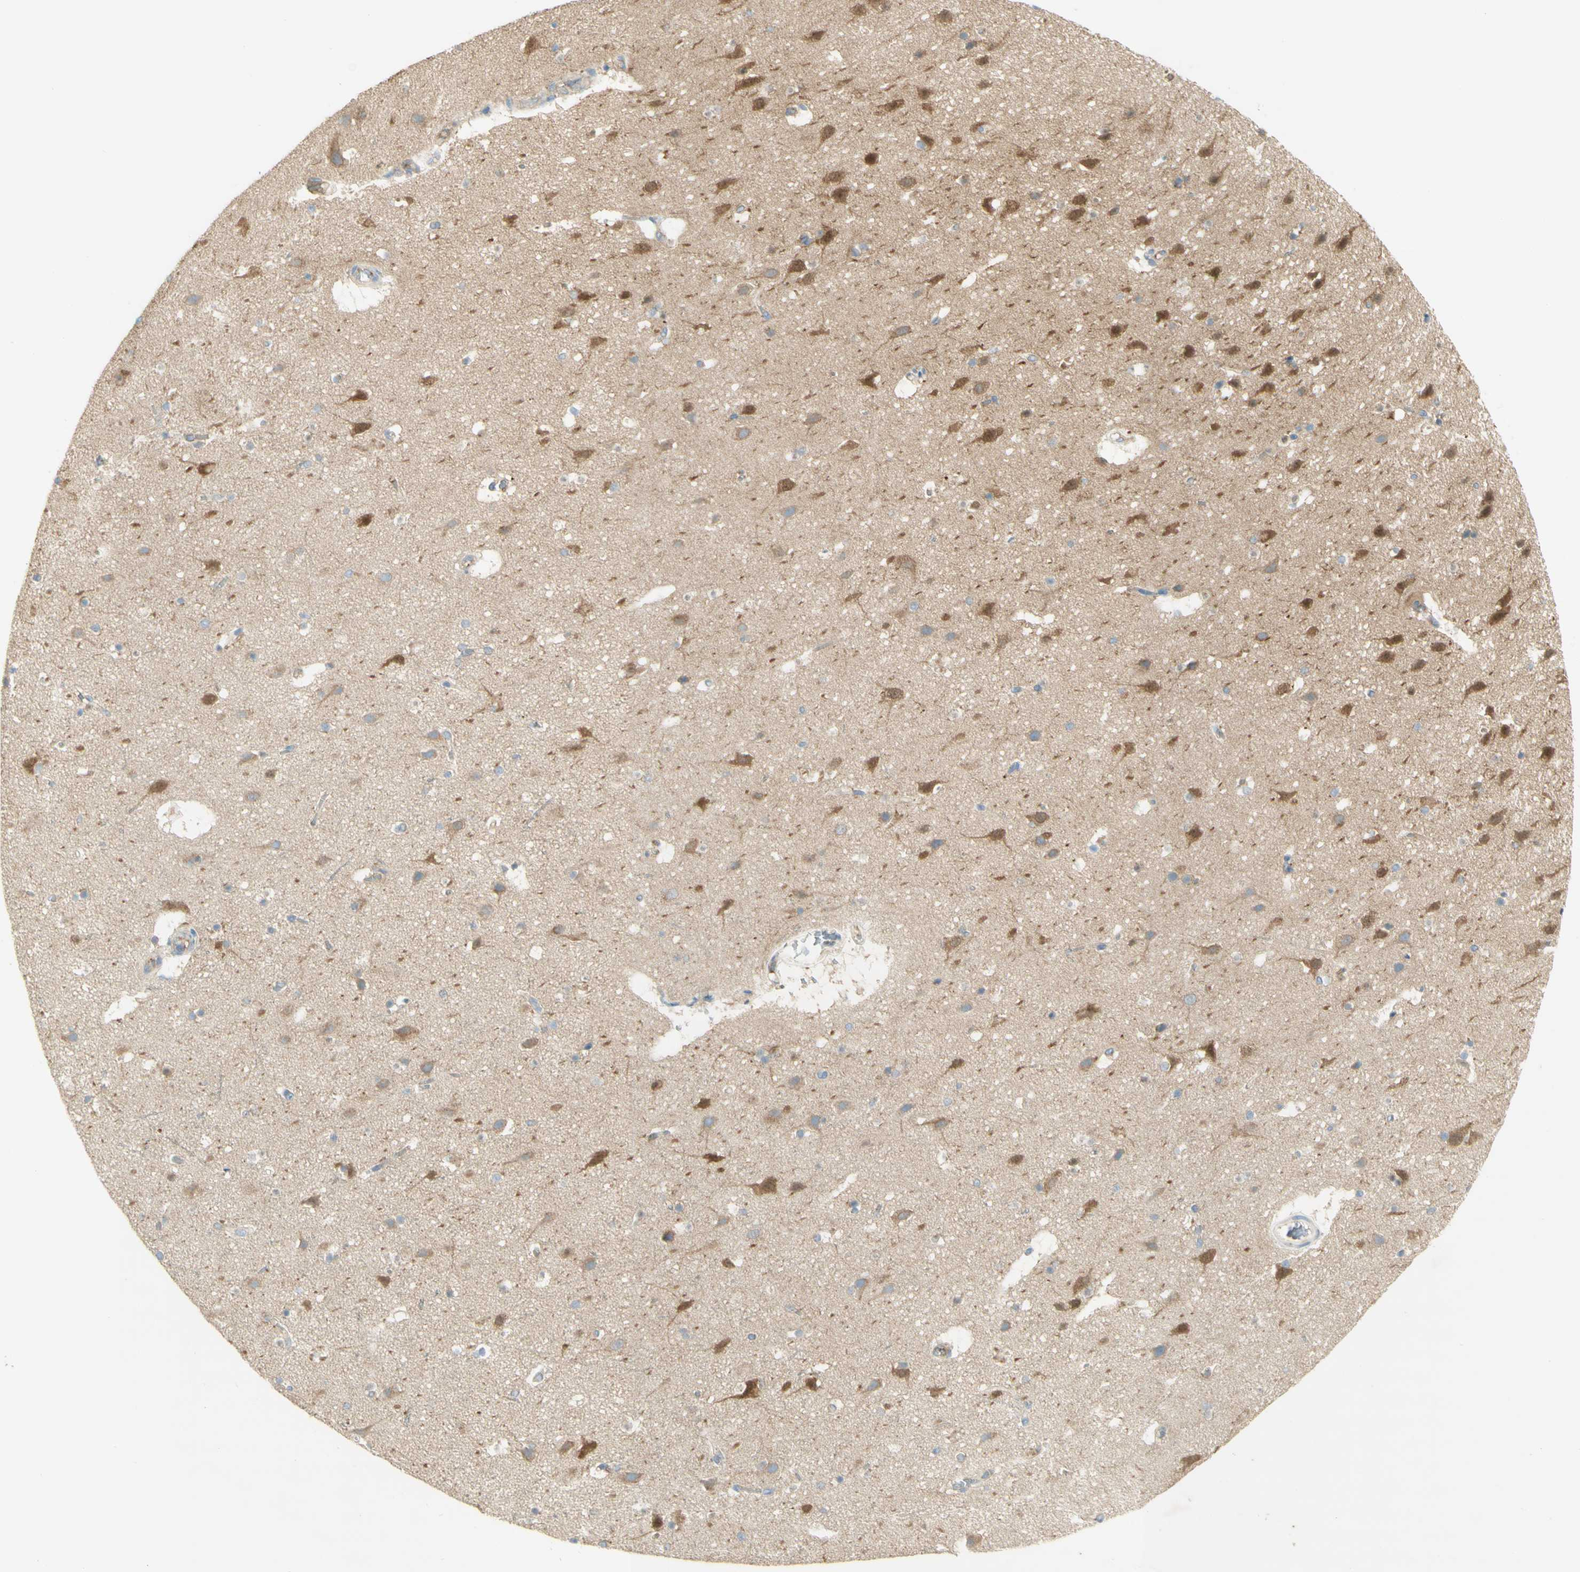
{"staining": {"intensity": "moderate", "quantity": ">75%", "location": "cytoplasmic/membranous"}, "tissue": "cerebral cortex", "cell_type": "Endothelial cells", "image_type": "normal", "snomed": [{"axis": "morphology", "description": "Normal tissue, NOS"}, {"axis": "topography", "description": "Cerebral cortex"}], "caption": "Immunohistochemistry (IHC) staining of unremarkable cerebral cortex, which displays medium levels of moderate cytoplasmic/membranous staining in approximately >75% of endothelial cells indicating moderate cytoplasmic/membranous protein positivity. The staining was performed using DAB (brown) for protein detection and nuclei were counterstained in hematoxylin (blue).", "gene": "DYNC1H1", "patient": {"sex": "male", "age": 45}}